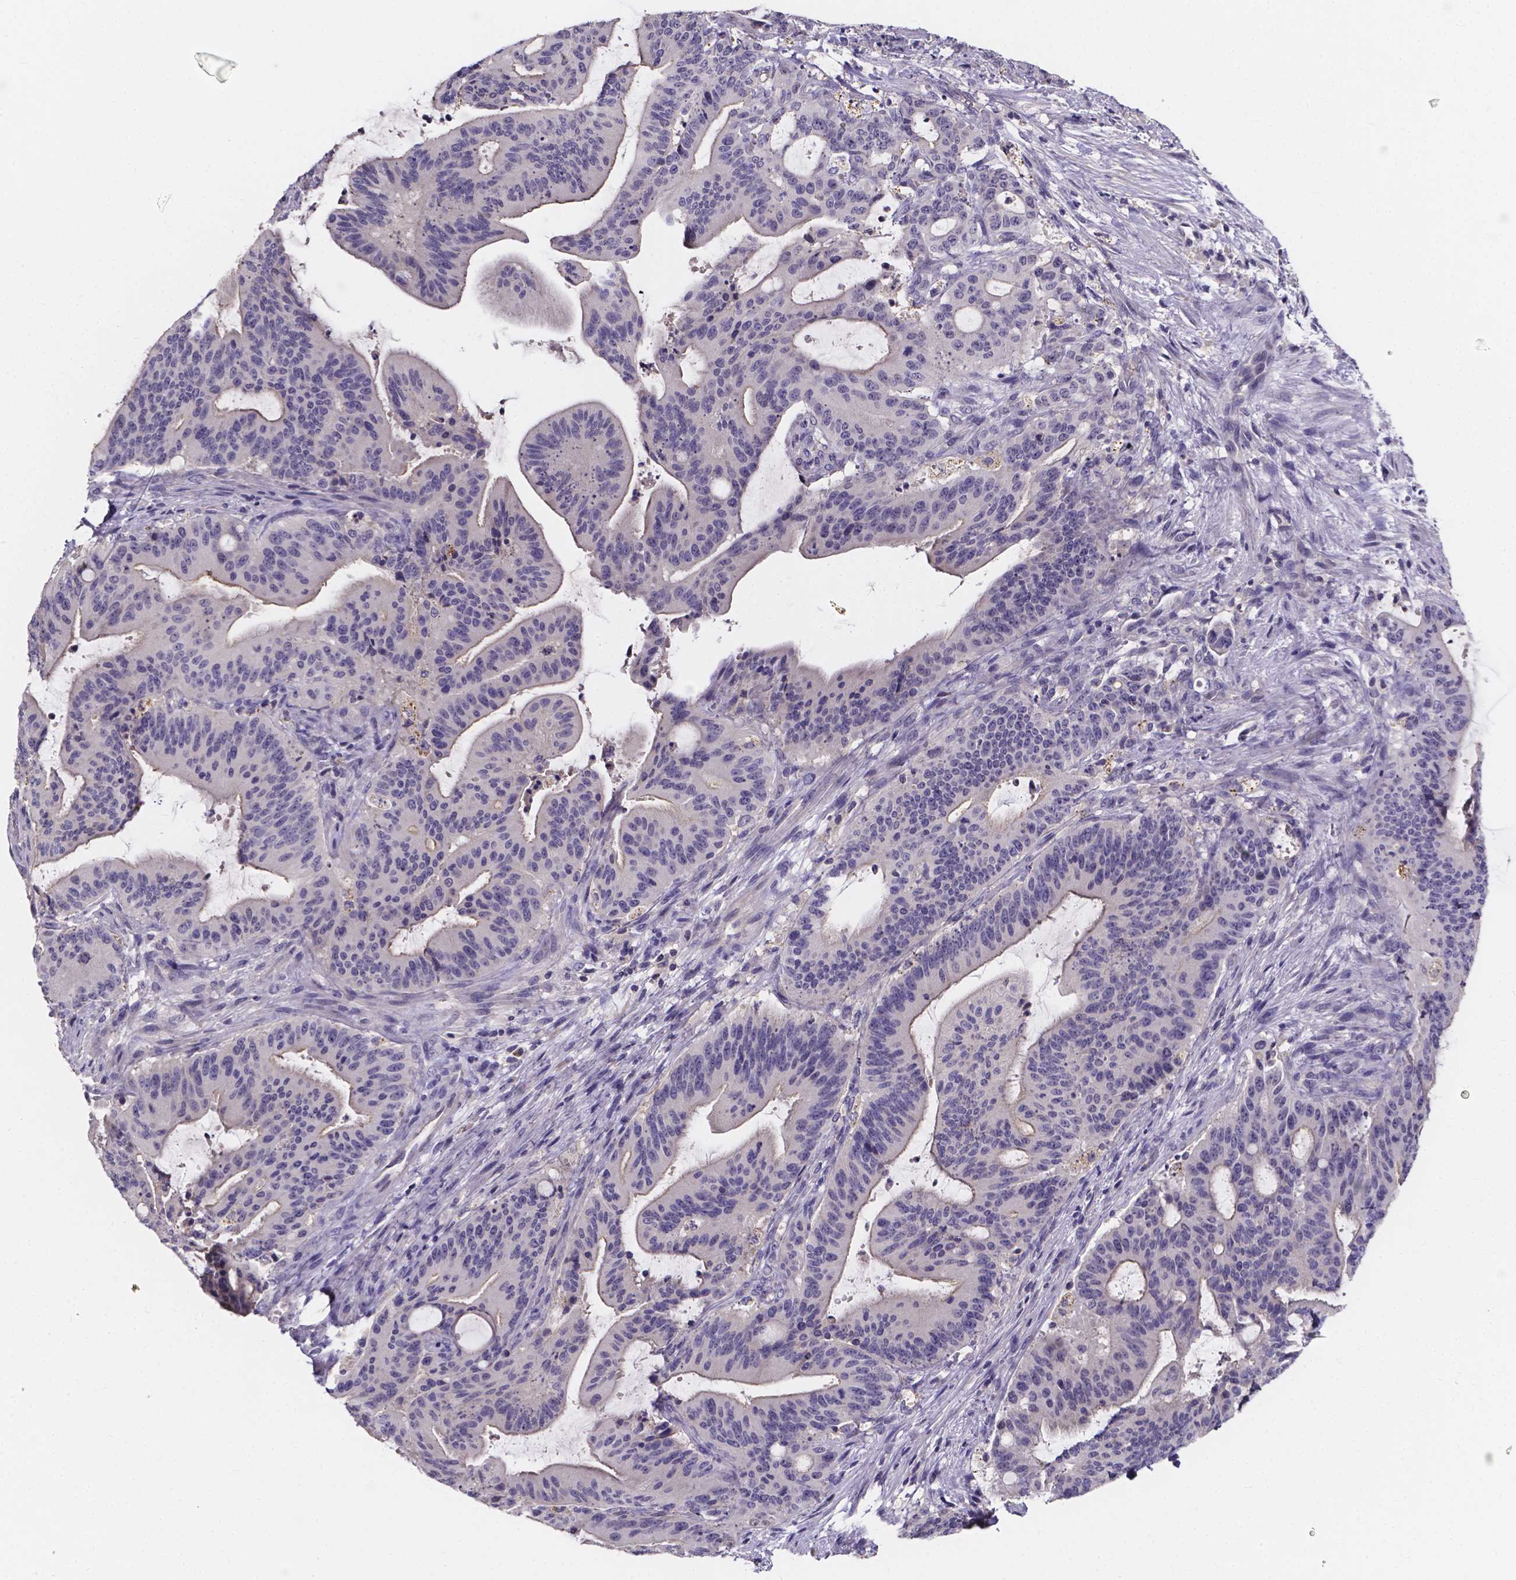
{"staining": {"intensity": "weak", "quantity": "25%-75%", "location": "cytoplasmic/membranous"}, "tissue": "liver cancer", "cell_type": "Tumor cells", "image_type": "cancer", "snomed": [{"axis": "morphology", "description": "Cholangiocarcinoma"}, {"axis": "topography", "description": "Liver"}], "caption": "Protein expression analysis of cholangiocarcinoma (liver) shows weak cytoplasmic/membranous positivity in approximately 25%-75% of tumor cells. (IHC, brightfield microscopy, high magnification).", "gene": "SPOCD1", "patient": {"sex": "female", "age": 73}}